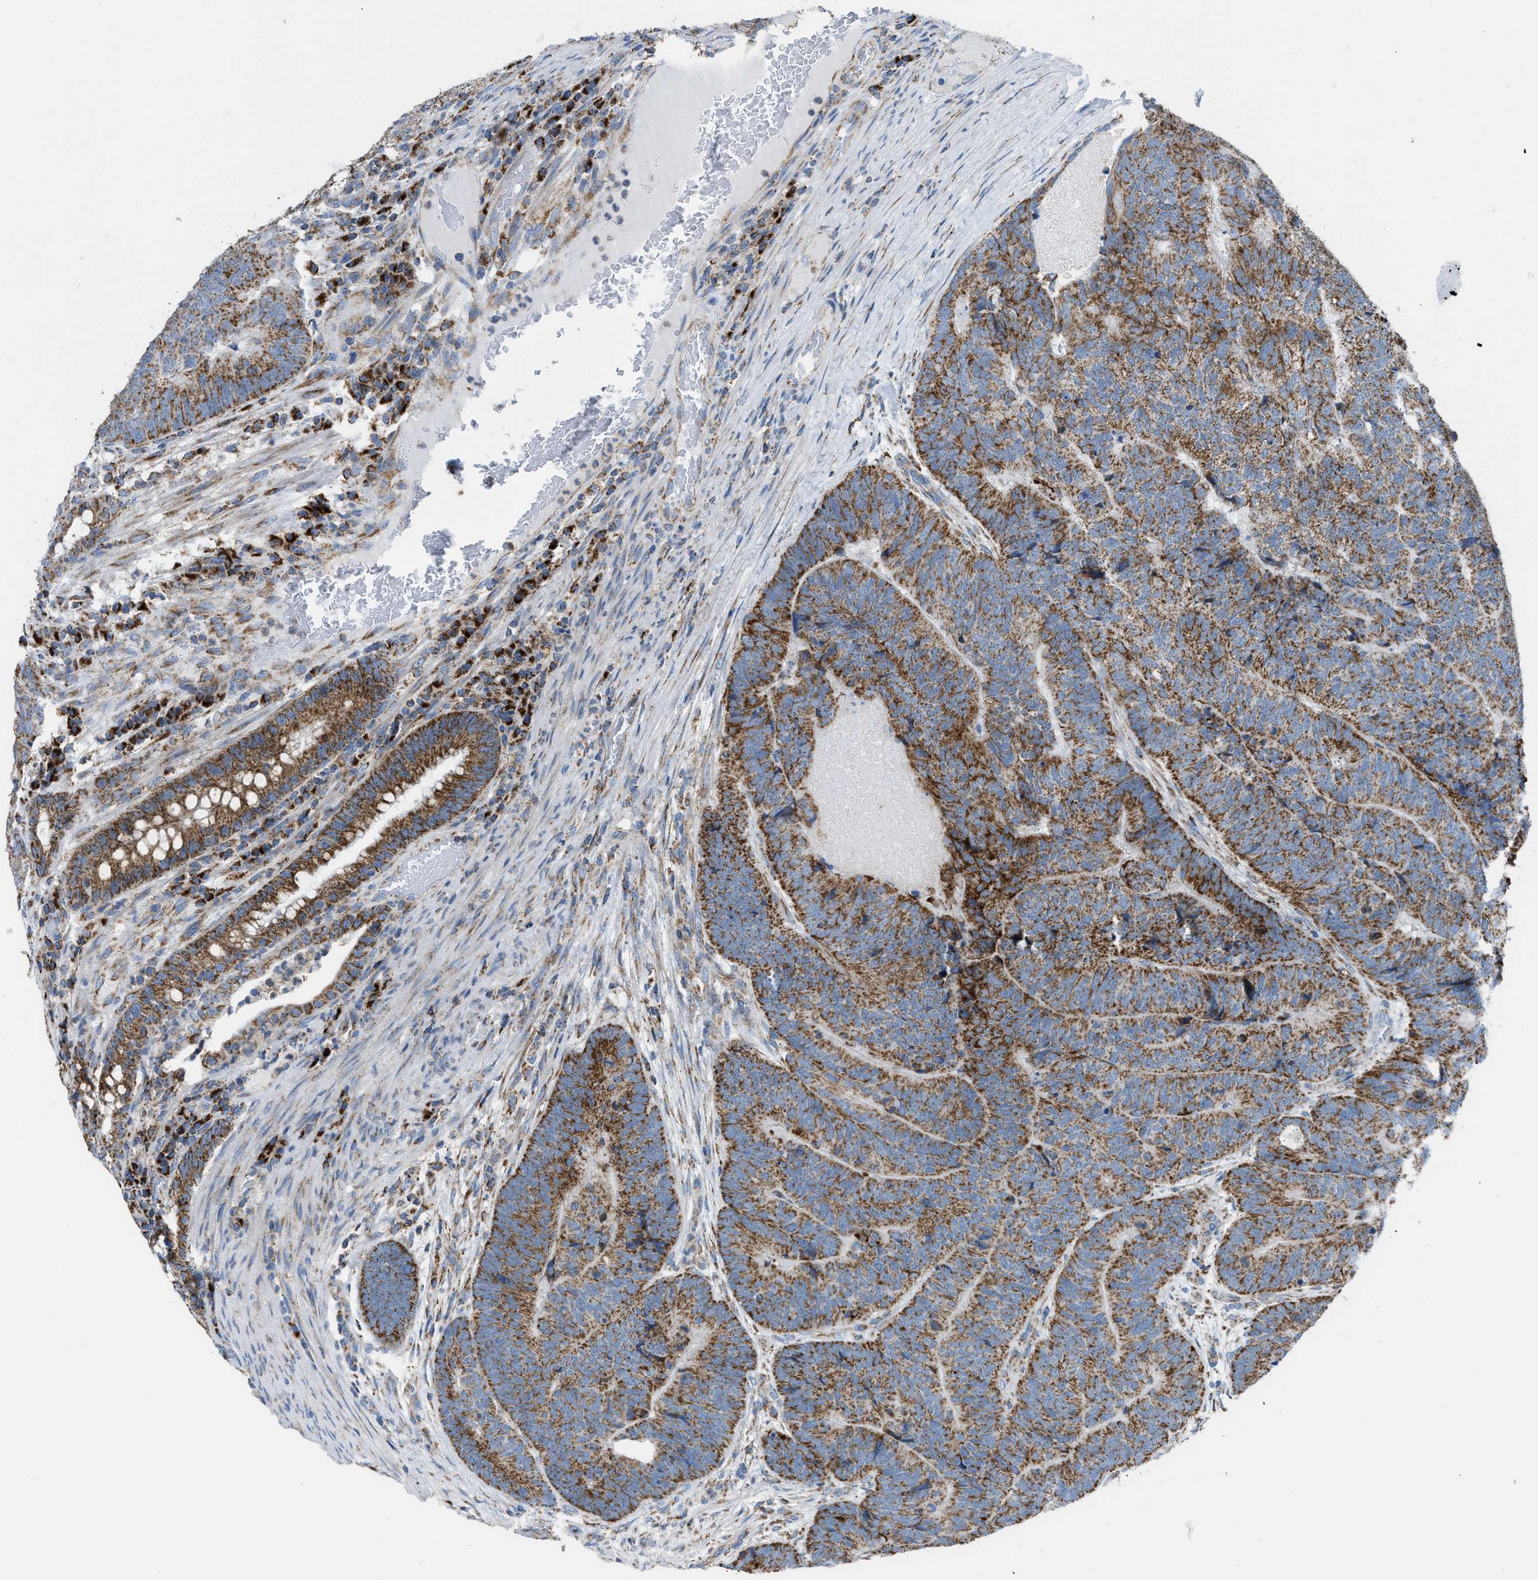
{"staining": {"intensity": "strong", "quantity": ">75%", "location": "cytoplasmic/membranous"}, "tissue": "colorectal cancer", "cell_type": "Tumor cells", "image_type": "cancer", "snomed": [{"axis": "morphology", "description": "Adenocarcinoma, NOS"}, {"axis": "topography", "description": "Colon"}], "caption": "Immunohistochemistry (IHC) micrograph of colorectal cancer stained for a protein (brown), which exhibits high levels of strong cytoplasmic/membranous positivity in approximately >75% of tumor cells.", "gene": "ETFB", "patient": {"sex": "female", "age": 67}}